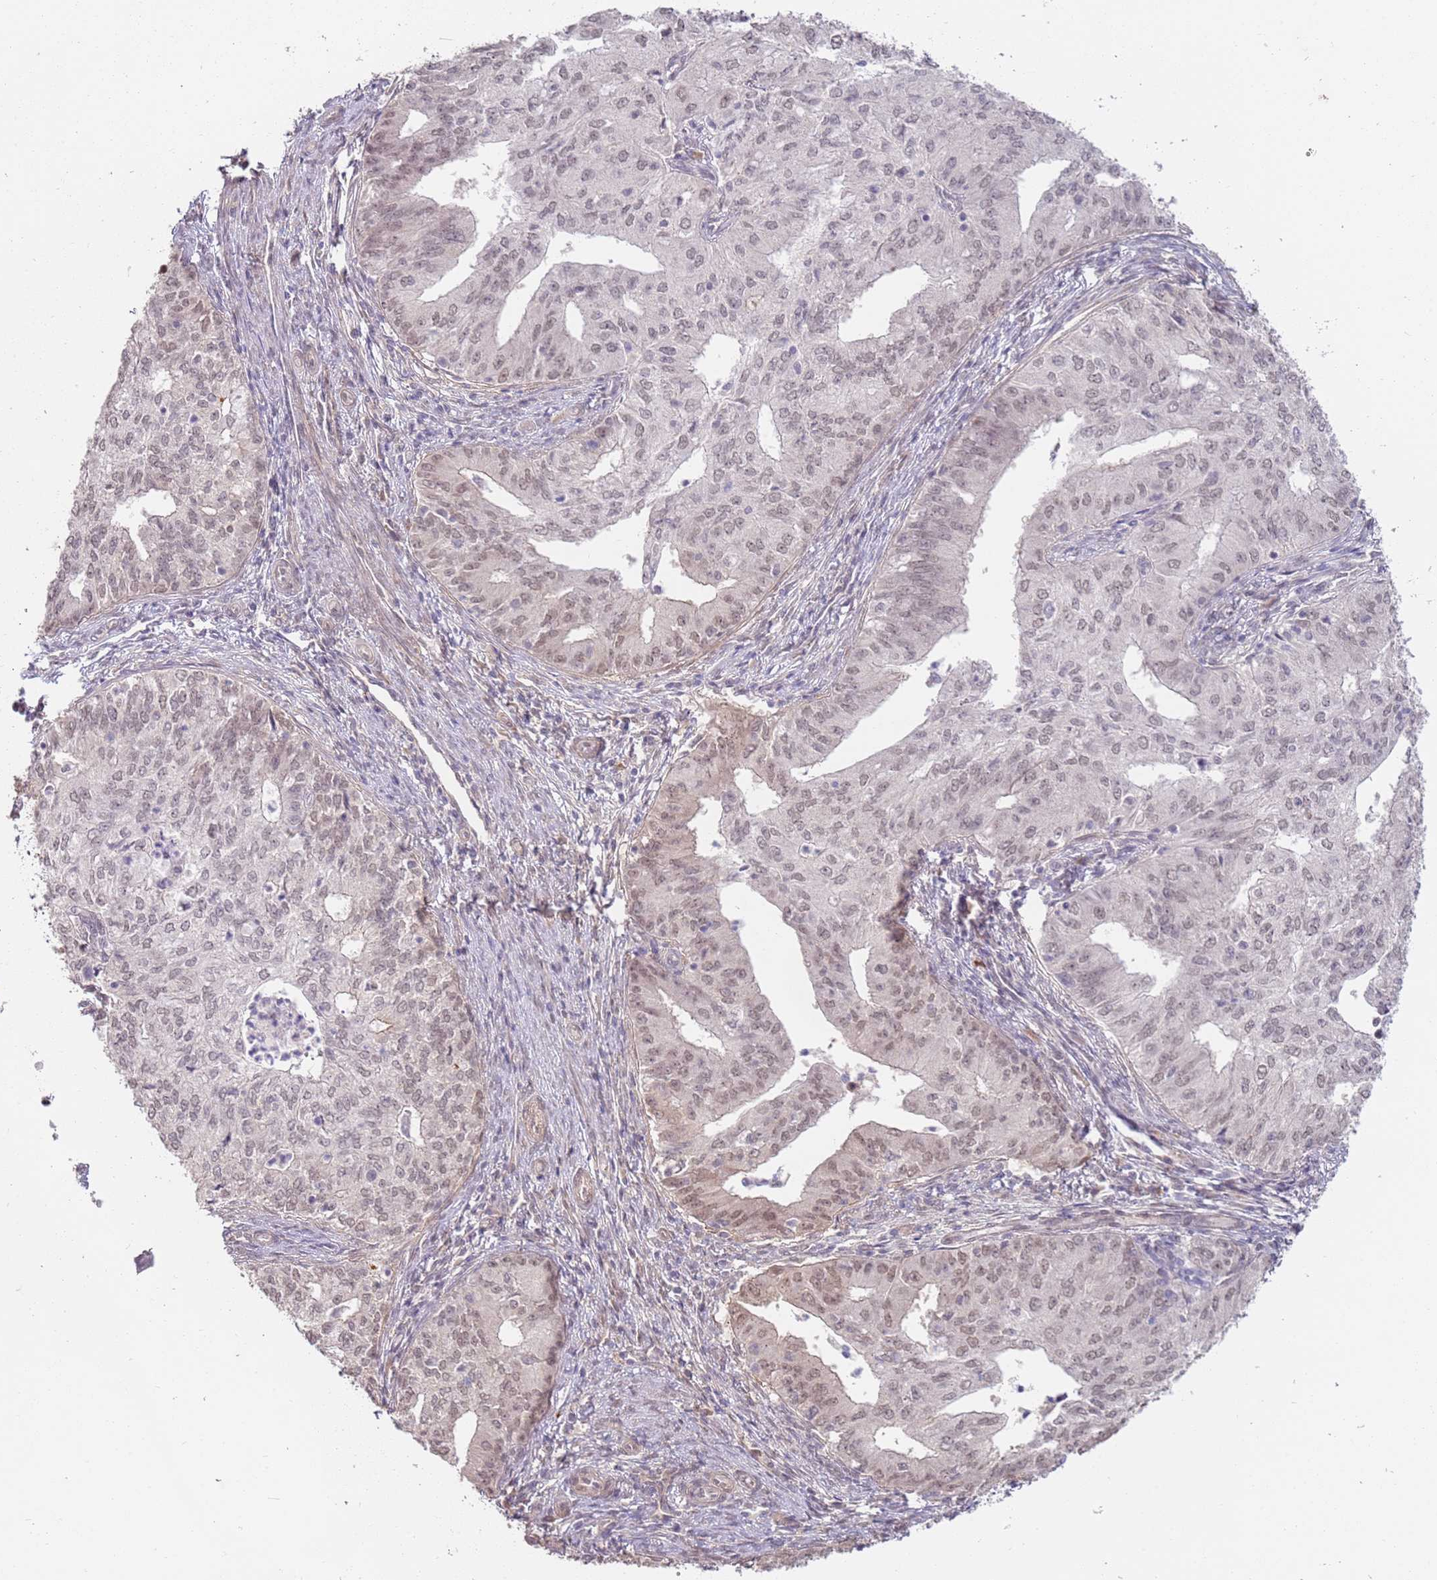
{"staining": {"intensity": "moderate", "quantity": ">75%", "location": "nuclear"}, "tissue": "endometrial cancer", "cell_type": "Tumor cells", "image_type": "cancer", "snomed": [{"axis": "morphology", "description": "Adenocarcinoma, NOS"}, {"axis": "topography", "description": "Endometrium"}], "caption": "About >75% of tumor cells in human endometrial adenocarcinoma demonstrate moderate nuclear protein staining as visualized by brown immunohistochemical staining.", "gene": "WDR93", "patient": {"sex": "female", "age": 50}}